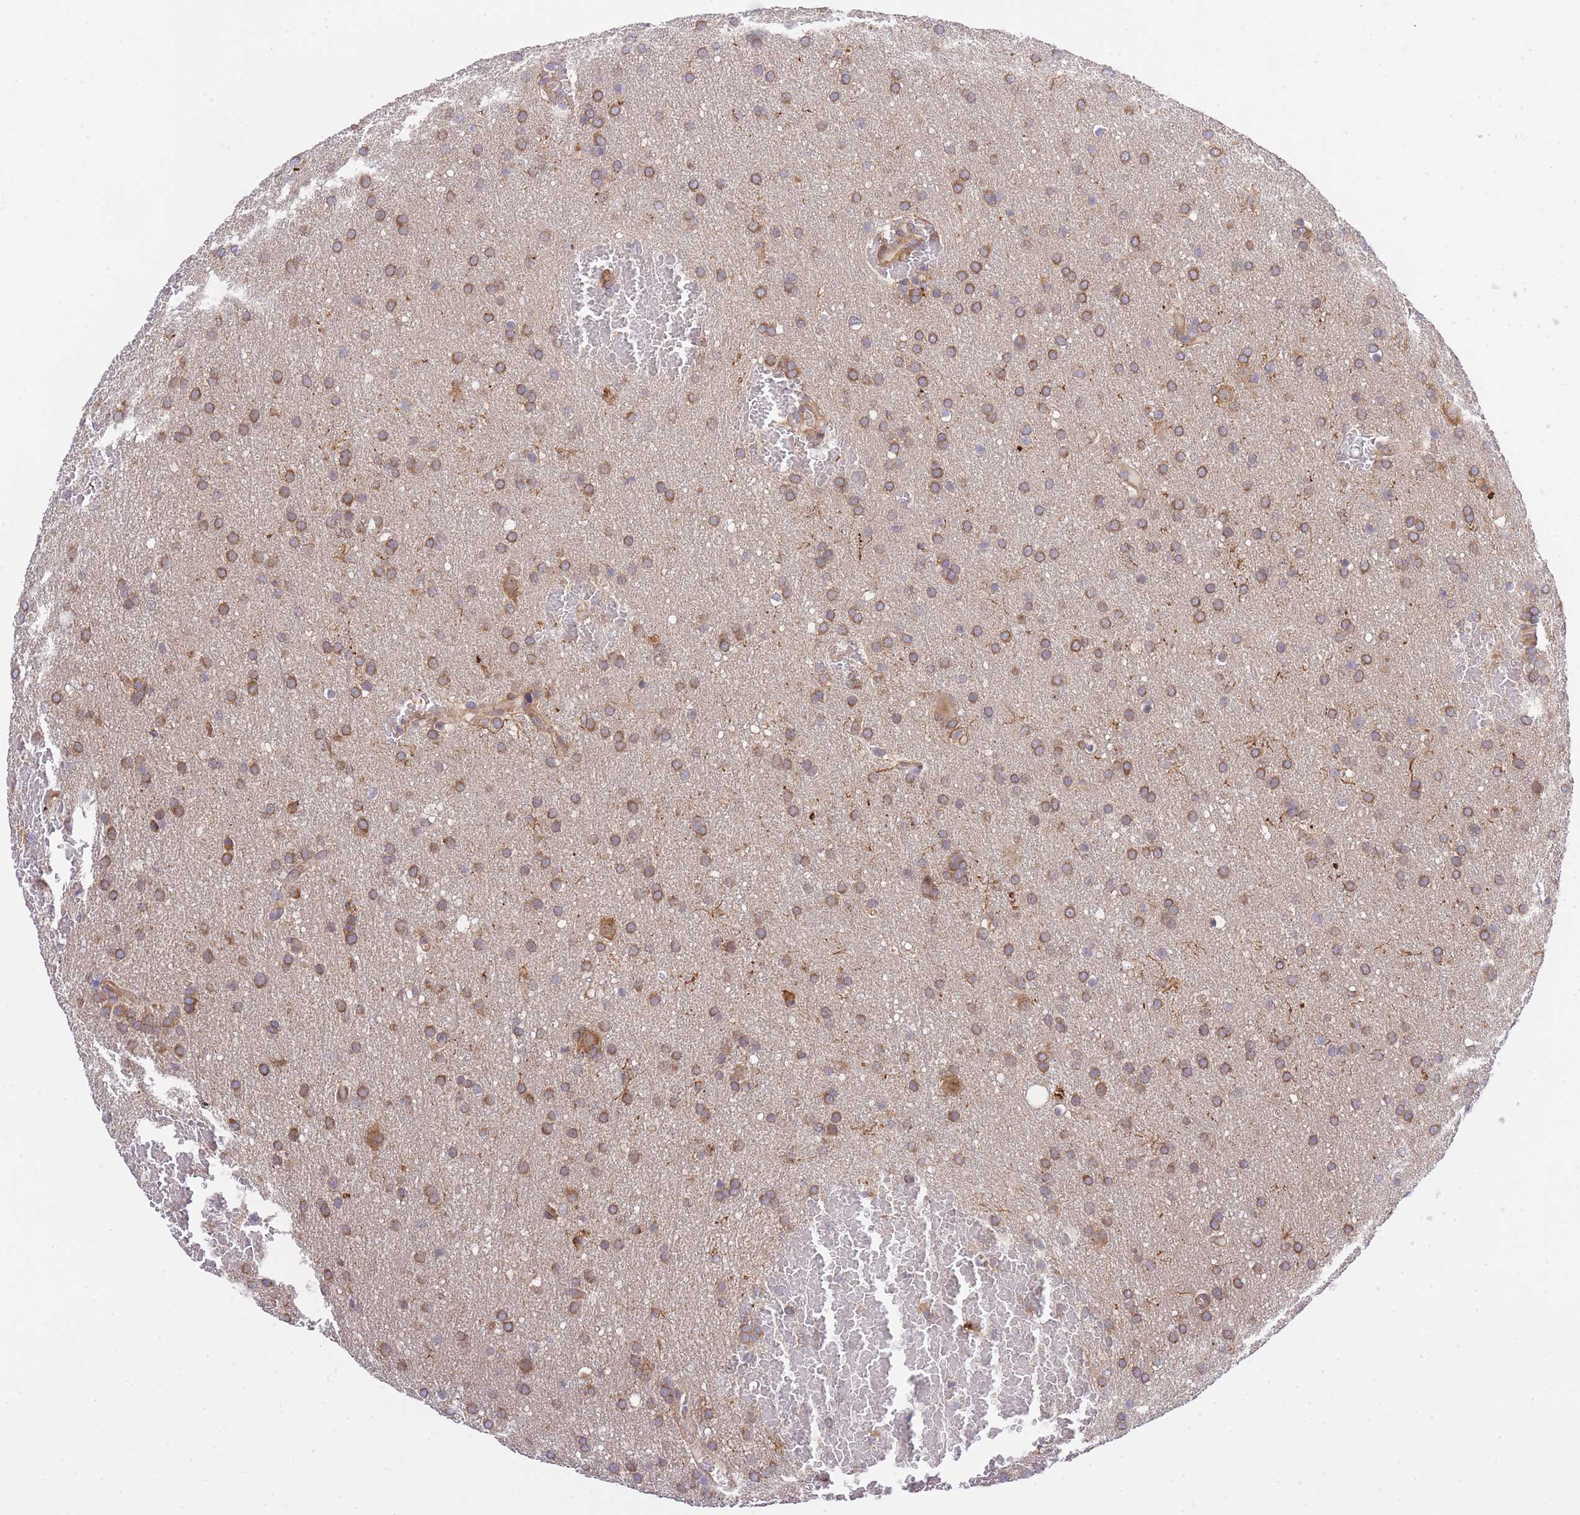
{"staining": {"intensity": "moderate", "quantity": ">75%", "location": "cytoplasmic/membranous"}, "tissue": "glioma", "cell_type": "Tumor cells", "image_type": "cancer", "snomed": [{"axis": "morphology", "description": "Glioma, malignant, Low grade"}, {"axis": "topography", "description": "Brain"}], "caption": "Malignant glioma (low-grade) stained with a brown dye demonstrates moderate cytoplasmic/membranous positive staining in approximately >75% of tumor cells.", "gene": "EIF2B2", "patient": {"sex": "female", "age": 32}}